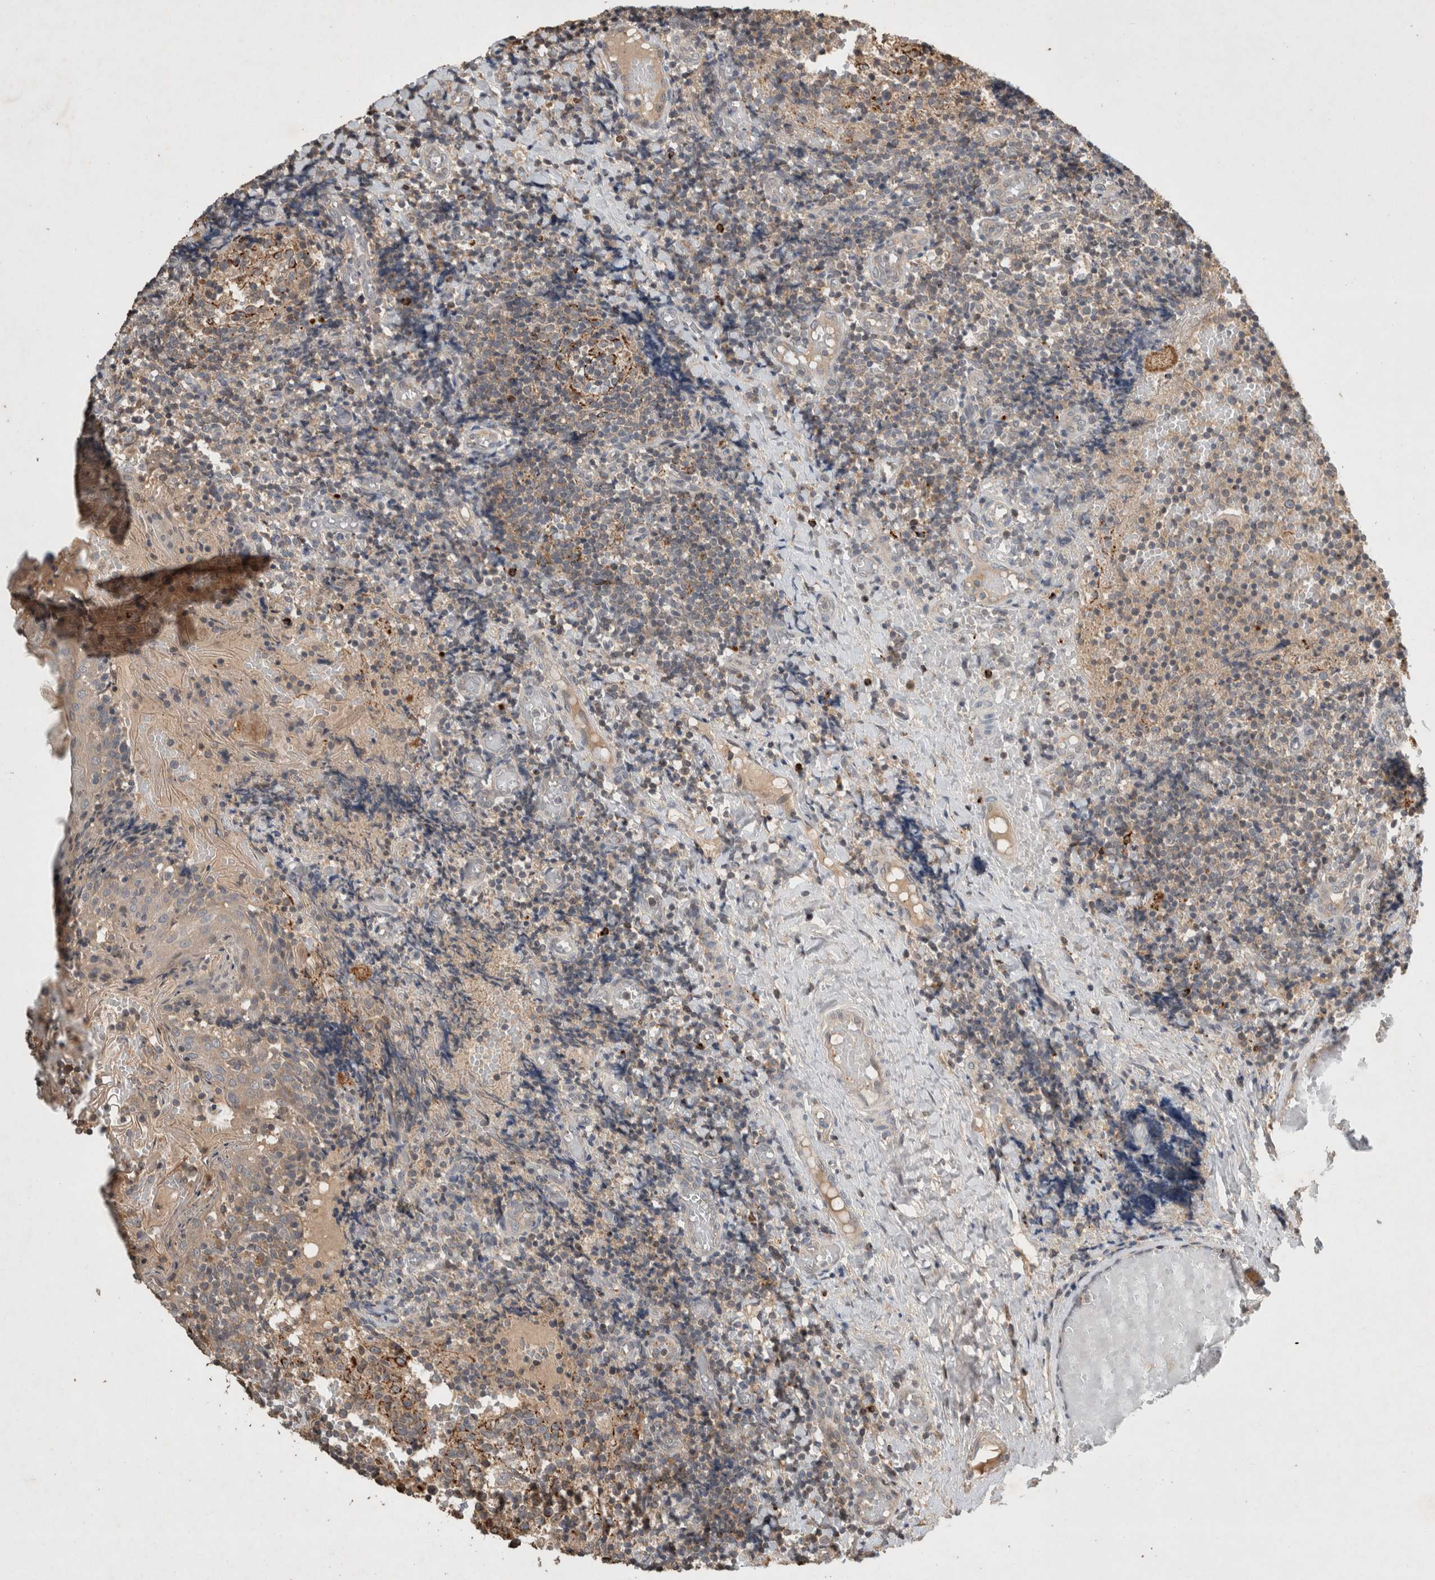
{"staining": {"intensity": "moderate", "quantity": "<25%", "location": "cytoplasmic/membranous"}, "tissue": "tonsil", "cell_type": "Non-germinal center cells", "image_type": "normal", "snomed": [{"axis": "morphology", "description": "Normal tissue, NOS"}, {"axis": "topography", "description": "Tonsil"}], "caption": "About <25% of non-germinal center cells in benign tonsil reveal moderate cytoplasmic/membranous protein expression as visualized by brown immunohistochemical staining.", "gene": "SERAC1", "patient": {"sex": "female", "age": 19}}